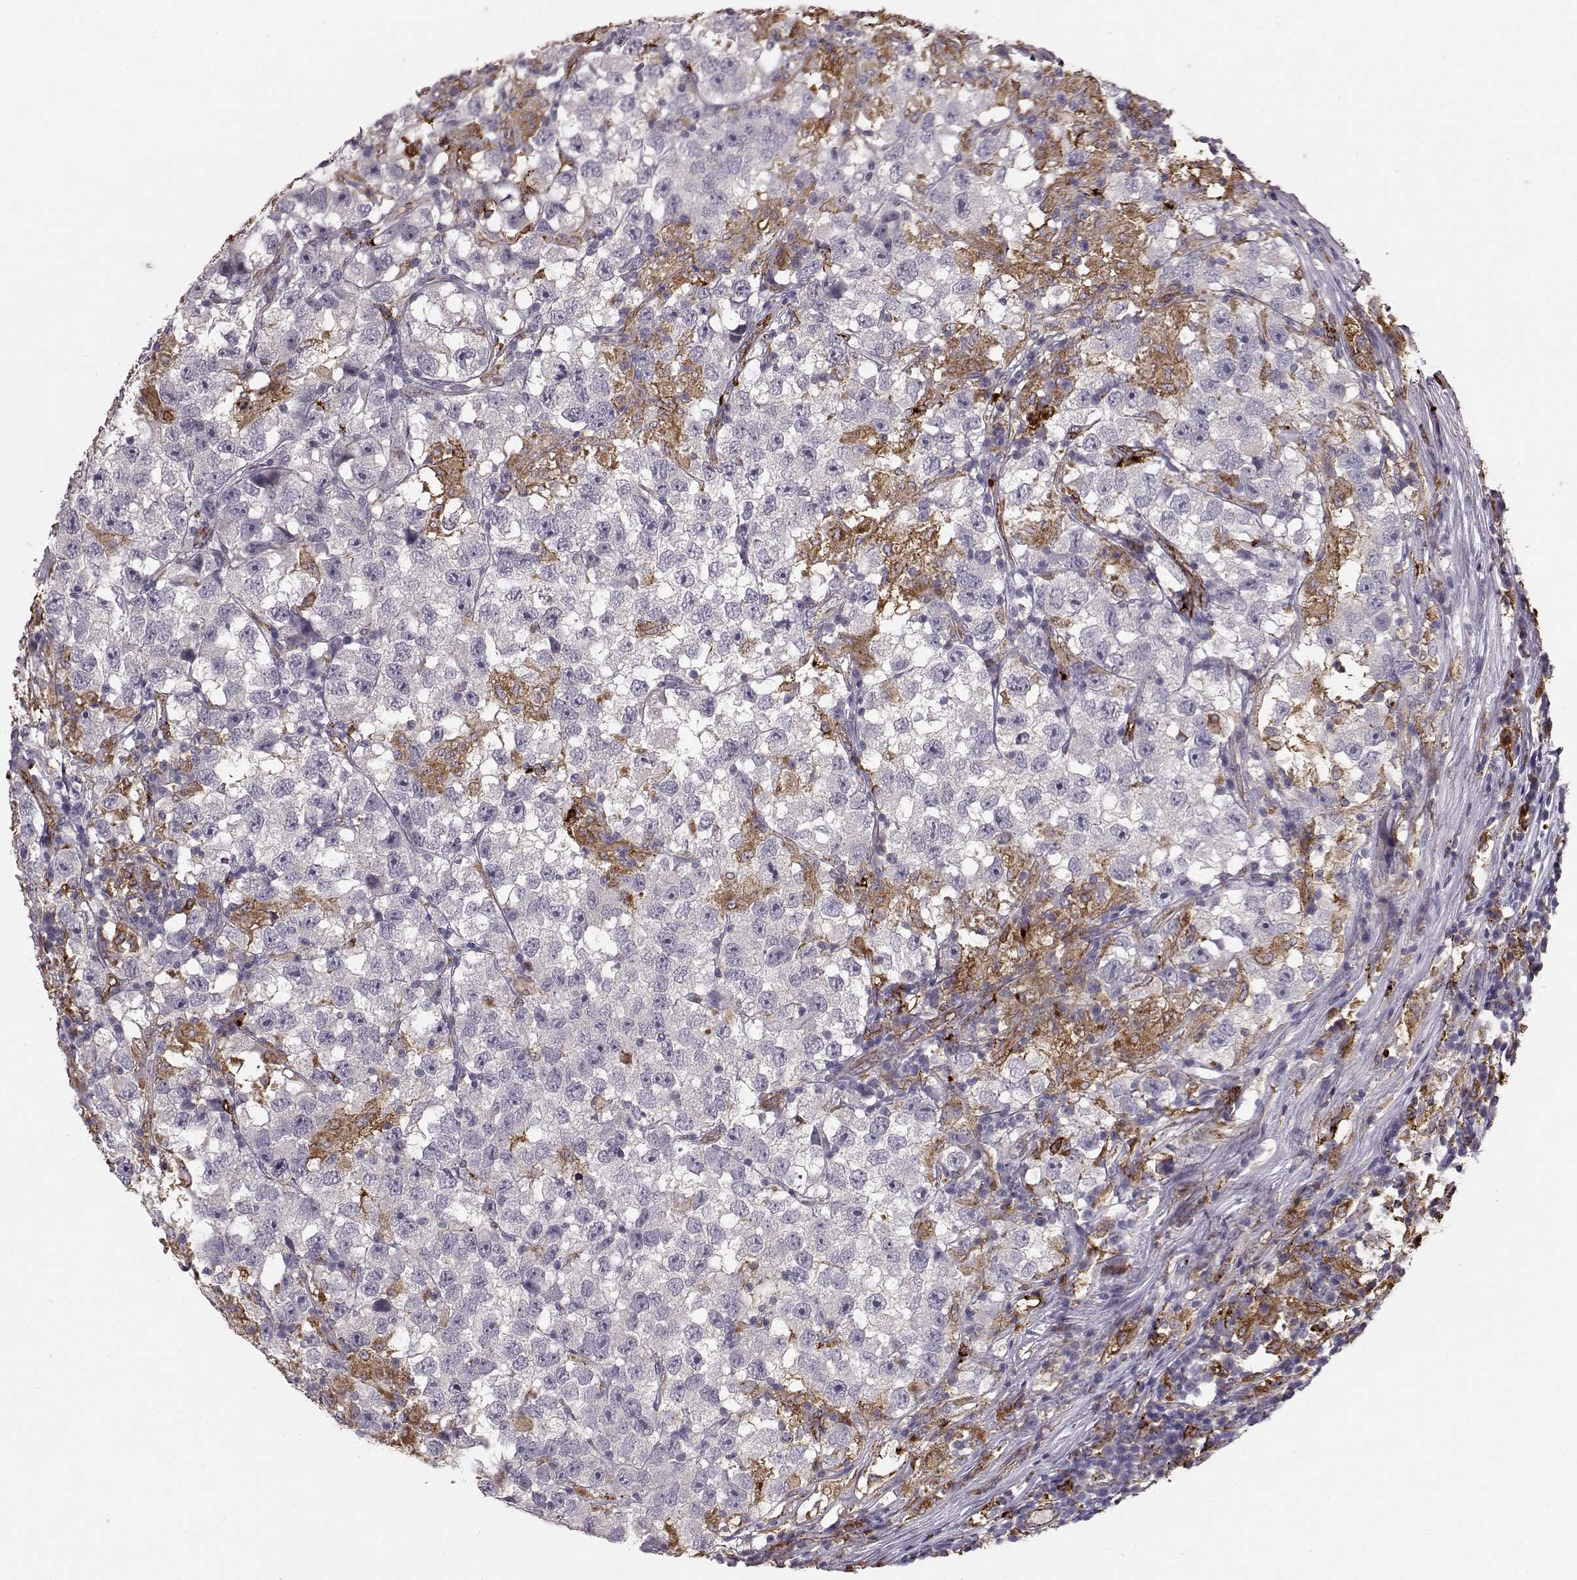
{"staining": {"intensity": "negative", "quantity": "none", "location": "none"}, "tissue": "testis cancer", "cell_type": "Tumor cells", "image_type": "cancer", "snomed": [{"axis": "morphology", "description": "Seminoma, NOS"}, {"axis": "topography", "description": "Testis"}], "caption": "A histopathology image of human testis cancer (seminoma) is negative for staining in tumor cells.", "gene": "CCNF", "patient": {"sex": "male", "age": 26}}